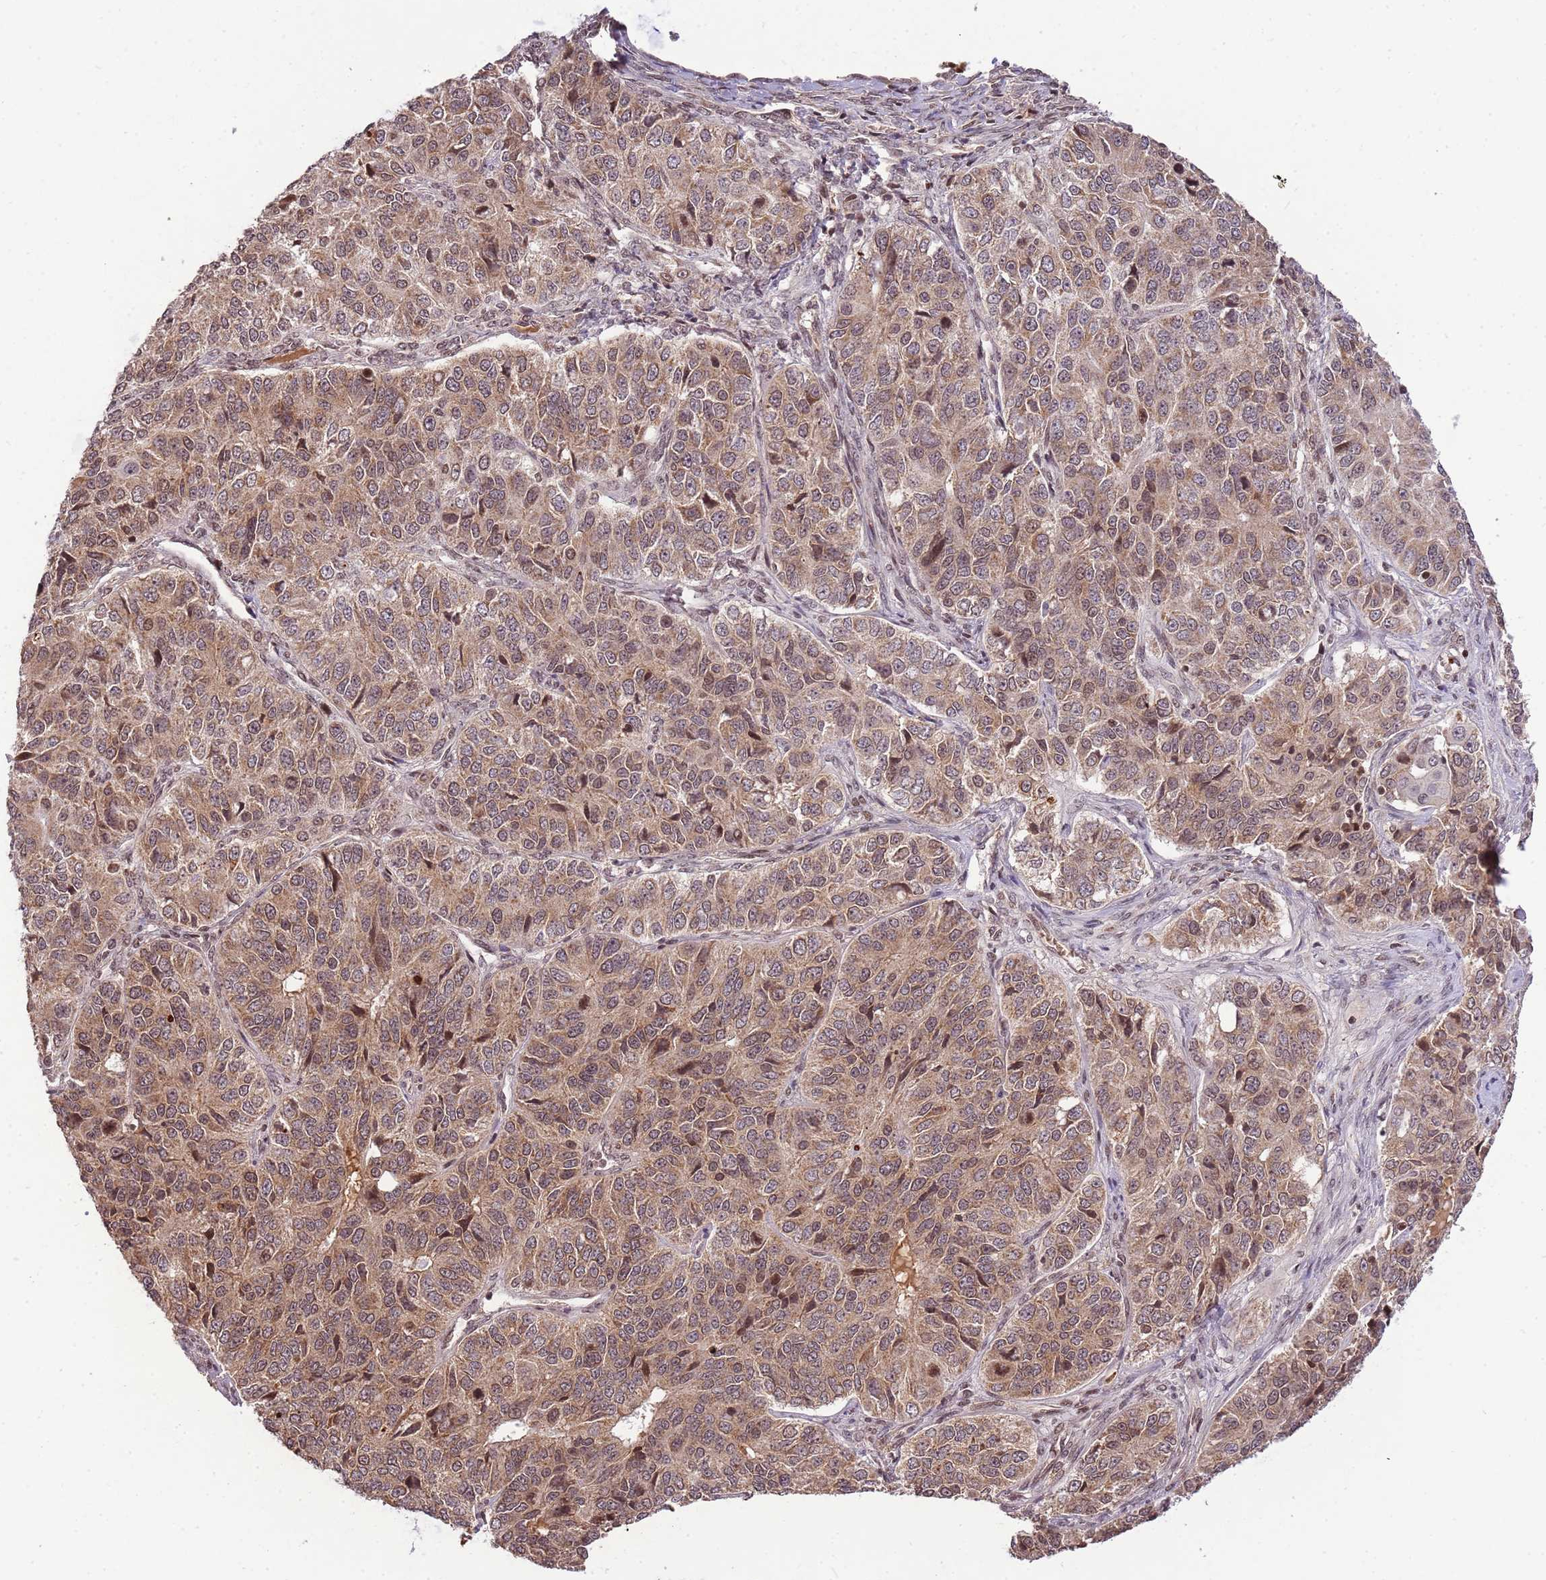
{"staining": {"intensity": "moderate", "quantity": ">75%", "location": "cytoplasmic/membranous,nuclear"}, "tissue": "ovarian cancer", "cell_type": "Tumor cells", "image_type": "cancer", "snomed": [{"axis": "morphology", "description": "Carcinoma, endometroid"}, {"axis": "topography", "description": "Ovary"}], "caption": "Immunohistochemistry (IHC) image of neoplastic tissue: ovarian cancer stained using immunohistochemistry exhibits medium levels of moderate protein expression localized specifically in the cytoplasmic/membranous and nuclear of tumor cells, appearing as a cytoplasmic/membranous and nuclear brown color.", "gene": "SAMSN1", "patient": {"sex": "female", "age": 51}}